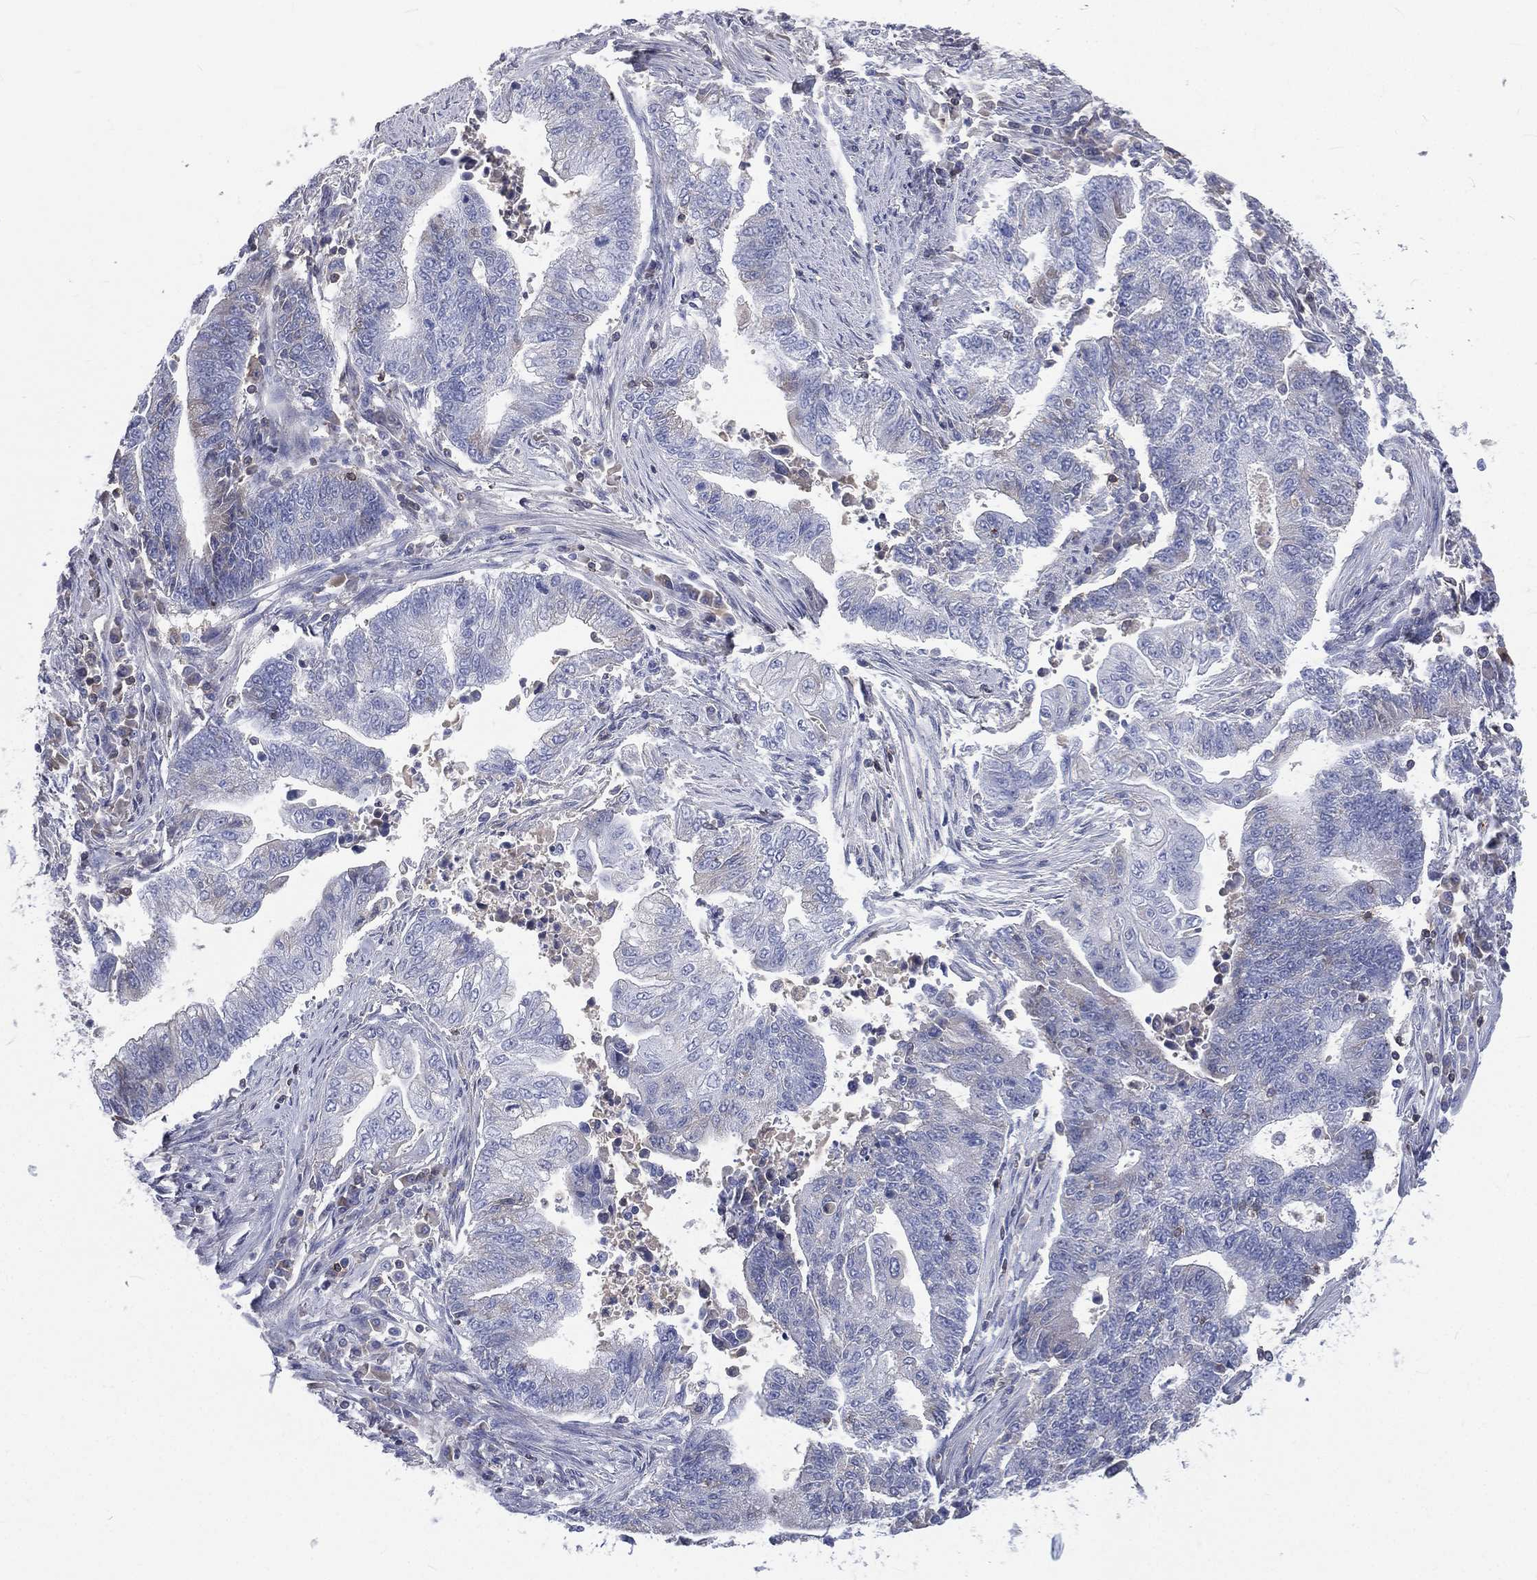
{"staining": {"intensity": "negative", "quantity": "none", "location": "none"}, "tissue": "endometrial cancer", "cell_type": "Tumor cells", "image_type": "cancer", "snomed": [{"axis": "morphology", "description": "Adenocarcinoma, NOS"}, {"axis": "topography", "description": "Uterus"}, {"axis": "topography", "description": "Endometrium"}], "caption": "Immunohistochemical staining of endometrial cancer (adenocarcinoma) reveals no significant positivity in tumor cells.", "gene": "CD3D", "patient": {"sex": "female", "age": 54}}